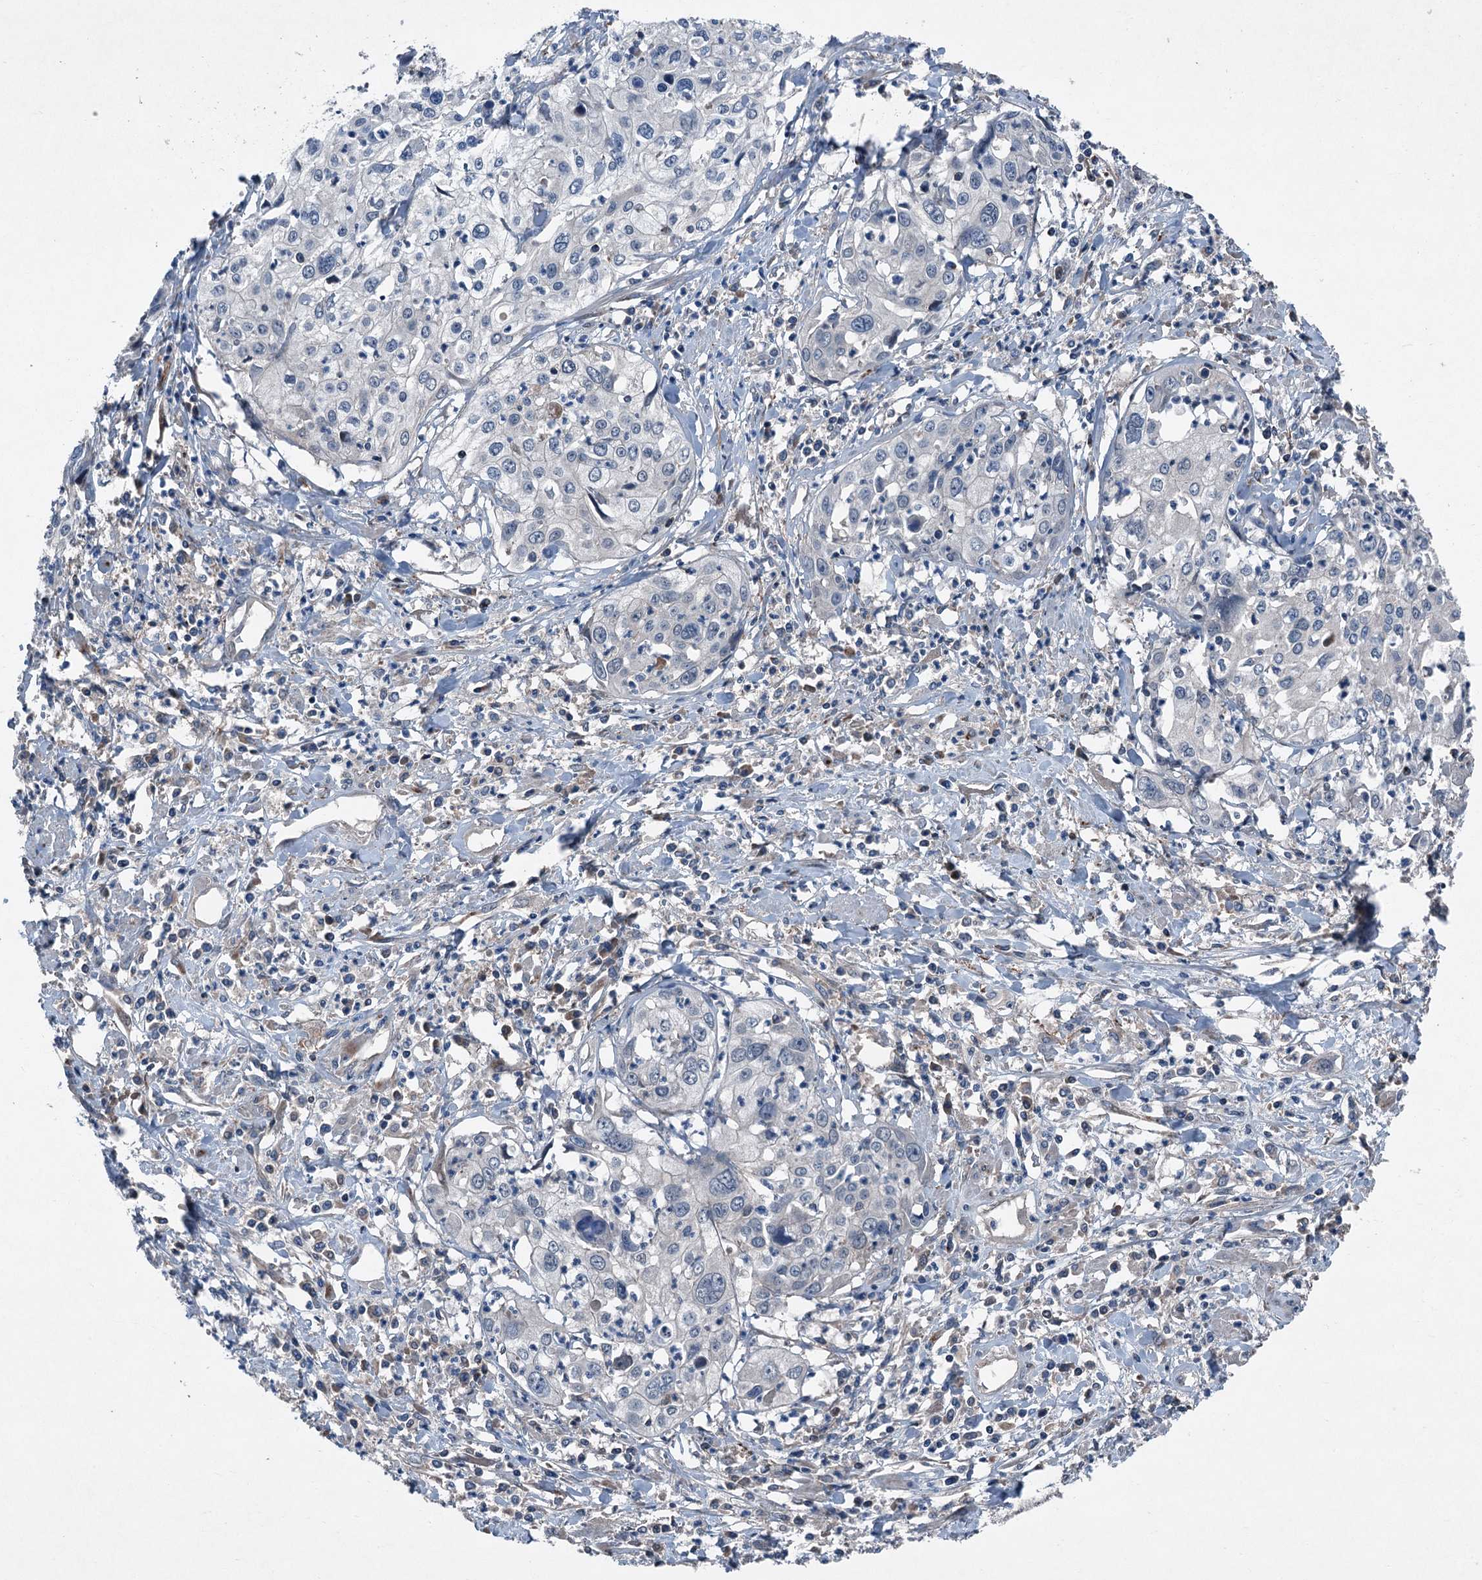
{"staining": {"intensity": "negative", "quantity": "none", "location": "none"}, "tissue": "cervical cancer", "cell_type": "Tumor cells", "image_type": "cancer", "snomed": [{"axis": "morphology", "description": "Squamous cell carcinoma, NOS"}, {"axis": "topography", "description": "Cervix"}], "caption": "Histopathology image shows no significant protein positivity in tumor cells of cervical cancer (squamous cell carcinoma).", "gene": "SLC2A10", "patient": {"sex": "female", "age": 31}}